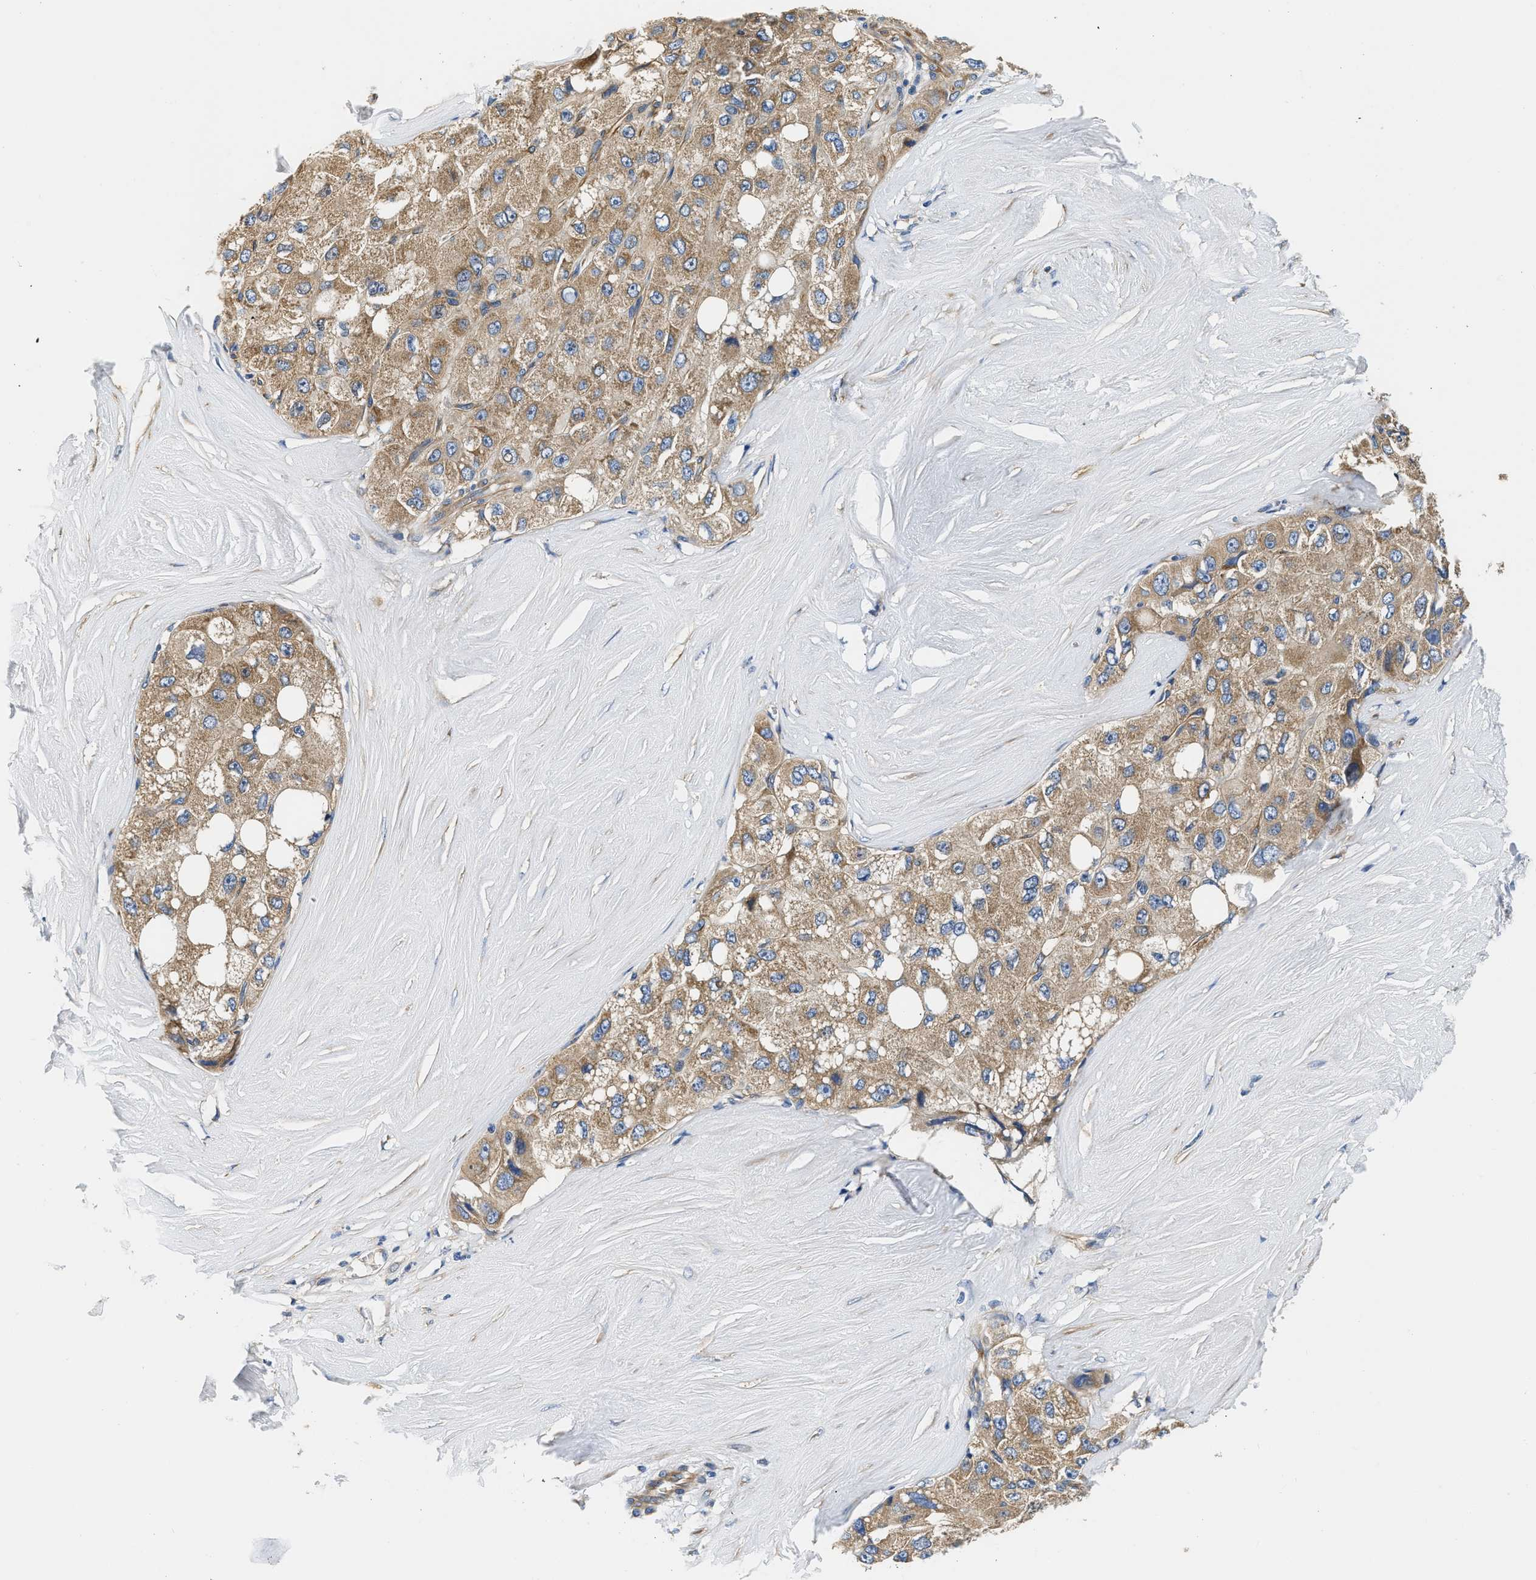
{"staining": {"intensity": "moderate", "quantity": ">75%", "location": "cytoplasmic/membranous"}, "tissue": "liver cancer", "cell_type": "Tumor cells", "image_type": "cancer", "snomed": [{"axis": "morphology", "description": "Carcinoma, Hepatocellular, NOS"}, {"axis": "topography", "description": "Liver"}], "caption": "Protein staining demonstrates moderate cytoplasmic/membranous staining in approximately >75% of tumor cells in hepatocellular carcinoma (liver).", "gene": "CSDE1", "patient": {"sex": "male", "age": 80}}